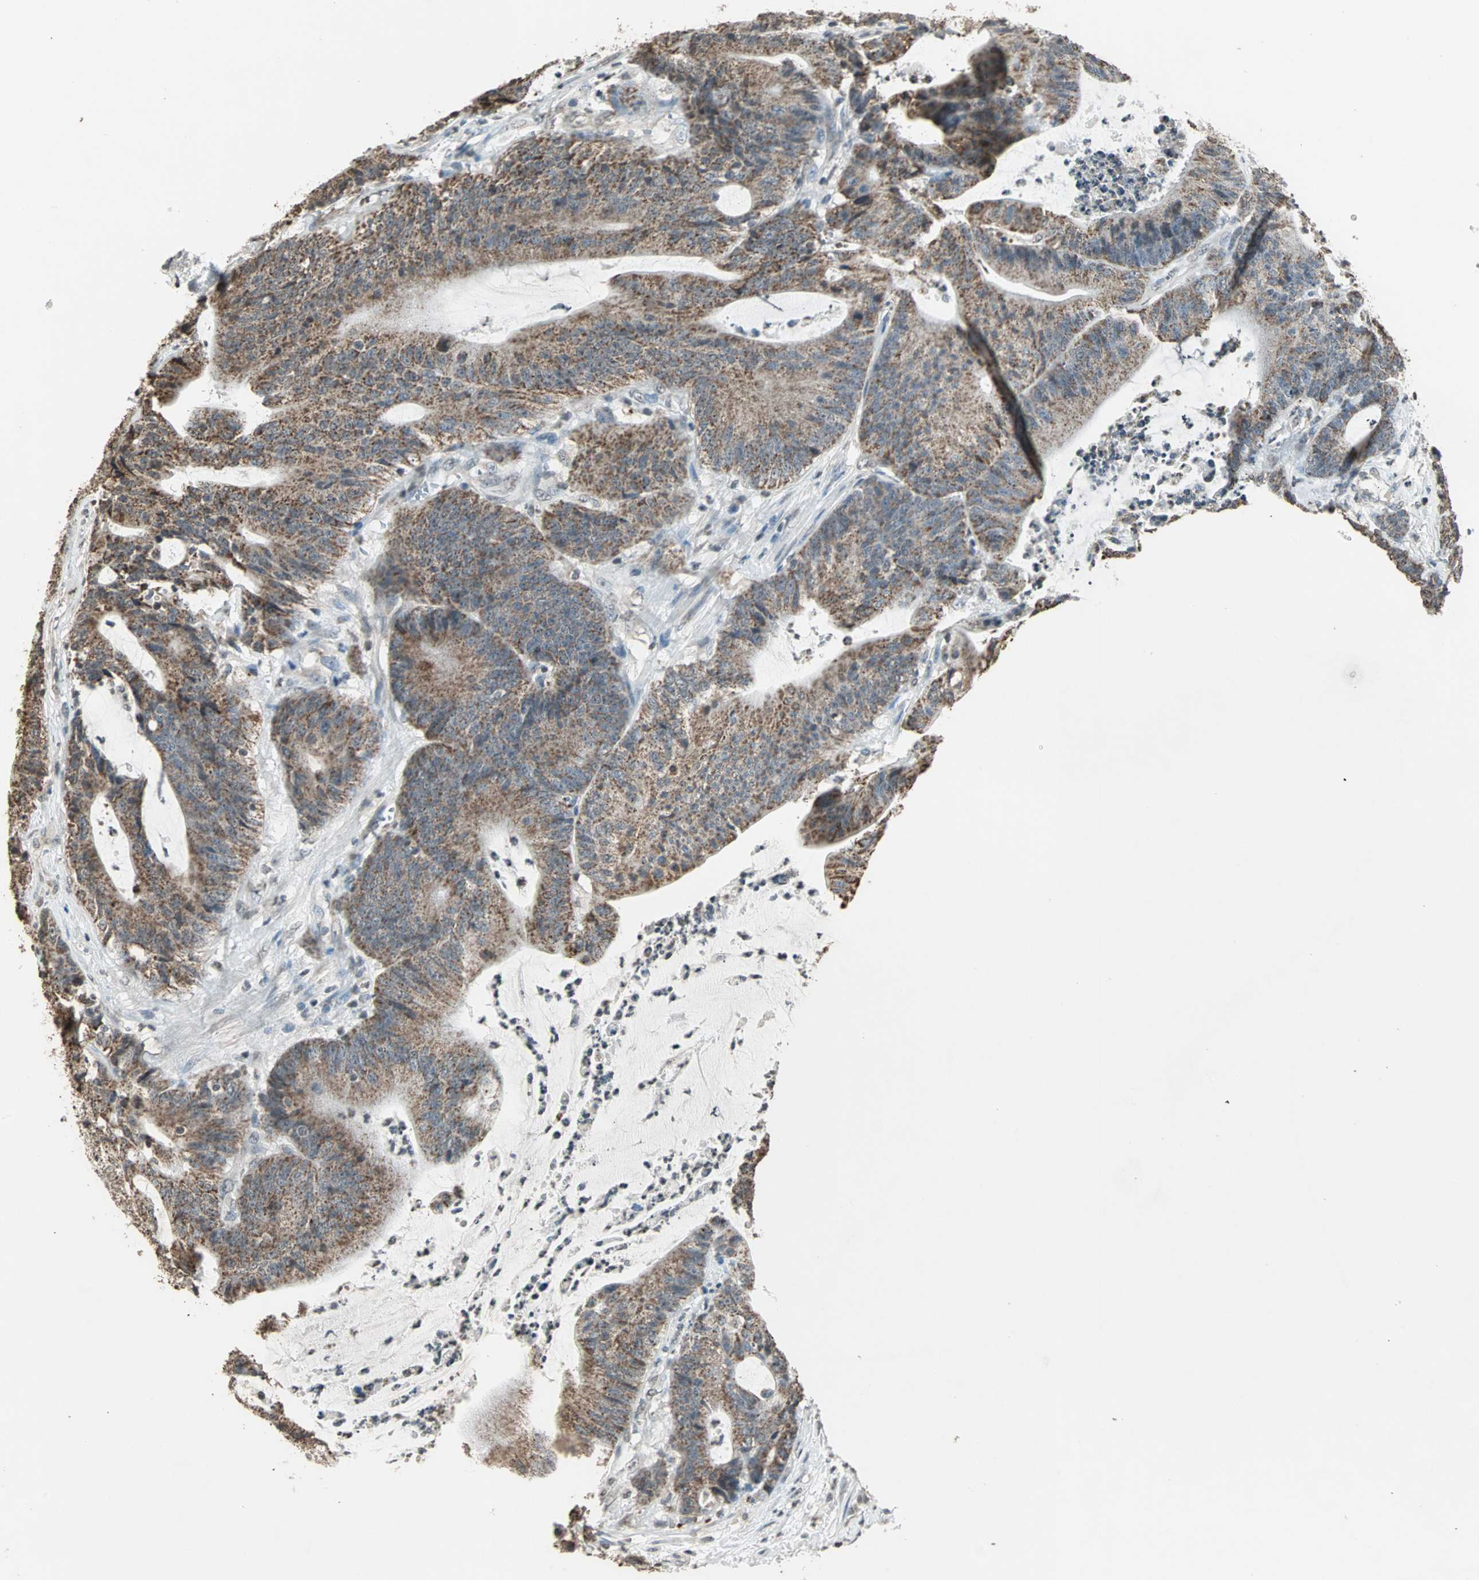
{"staining": {"intensity": "moderate", "quantity": ">75%", "location": "cytoplasmic/membranous"}, "tissue": "colorectal cancer", "cell_type": "Tumor cells", "image_type": "cancer", "snomed": [{"axis": "morphology", "description": "Adenocarcinoma, NOS"}, {"axis": "topography", "description": "Colon"}], "caption": "DAB (3,3'-diaminobenzidine) immunohistochemical staining of human adenocarcinoma (colorectal) shows moderate cytoplasmic/membranous protein expression in approximately >75% of tumor cells.", "gene": "PRELID1", "patient": {"sex": "female", "age": 84}}